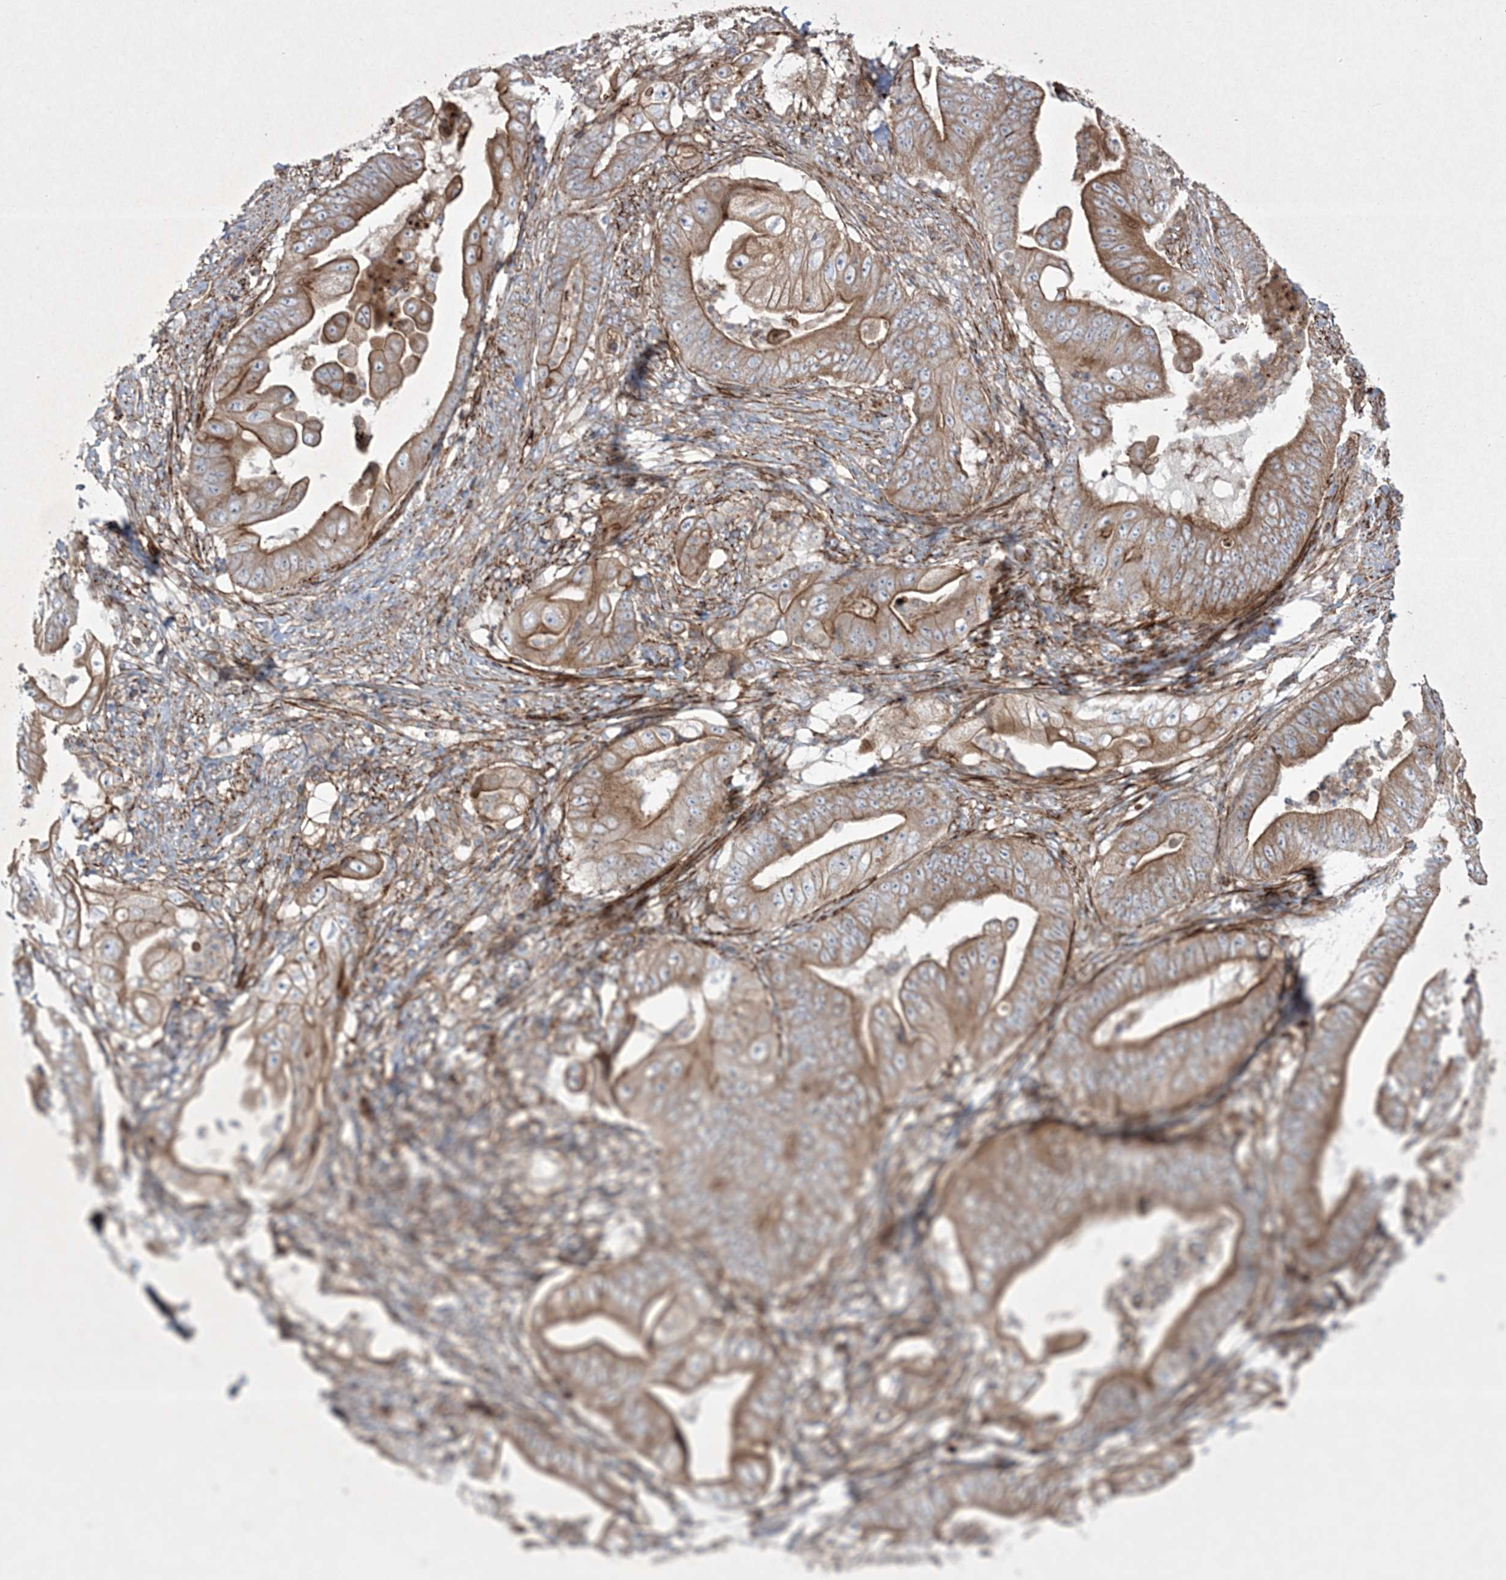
{"staining": {"intensity": "moderate", "quantity": ">75%", "location": "cytoplasmic/membranous"}, "tissue": "stomach cancer", "cell_type": "Tumor cells", "image_type": "cancer", "snomed": [{"axis": "morphology", "description": "Adenocarcinoma, NOS"}, {"axis": "topography", "description": "Stomach"}], "caption": "Protein expression analysis of stomach cancer (adenocarcinoma) demonstrates moderate cytoplasmic/membranous staining in approximately >75% of tumor cells.", "gene": "RICTOR", "patient": {"sex": "female", "age": 73}}